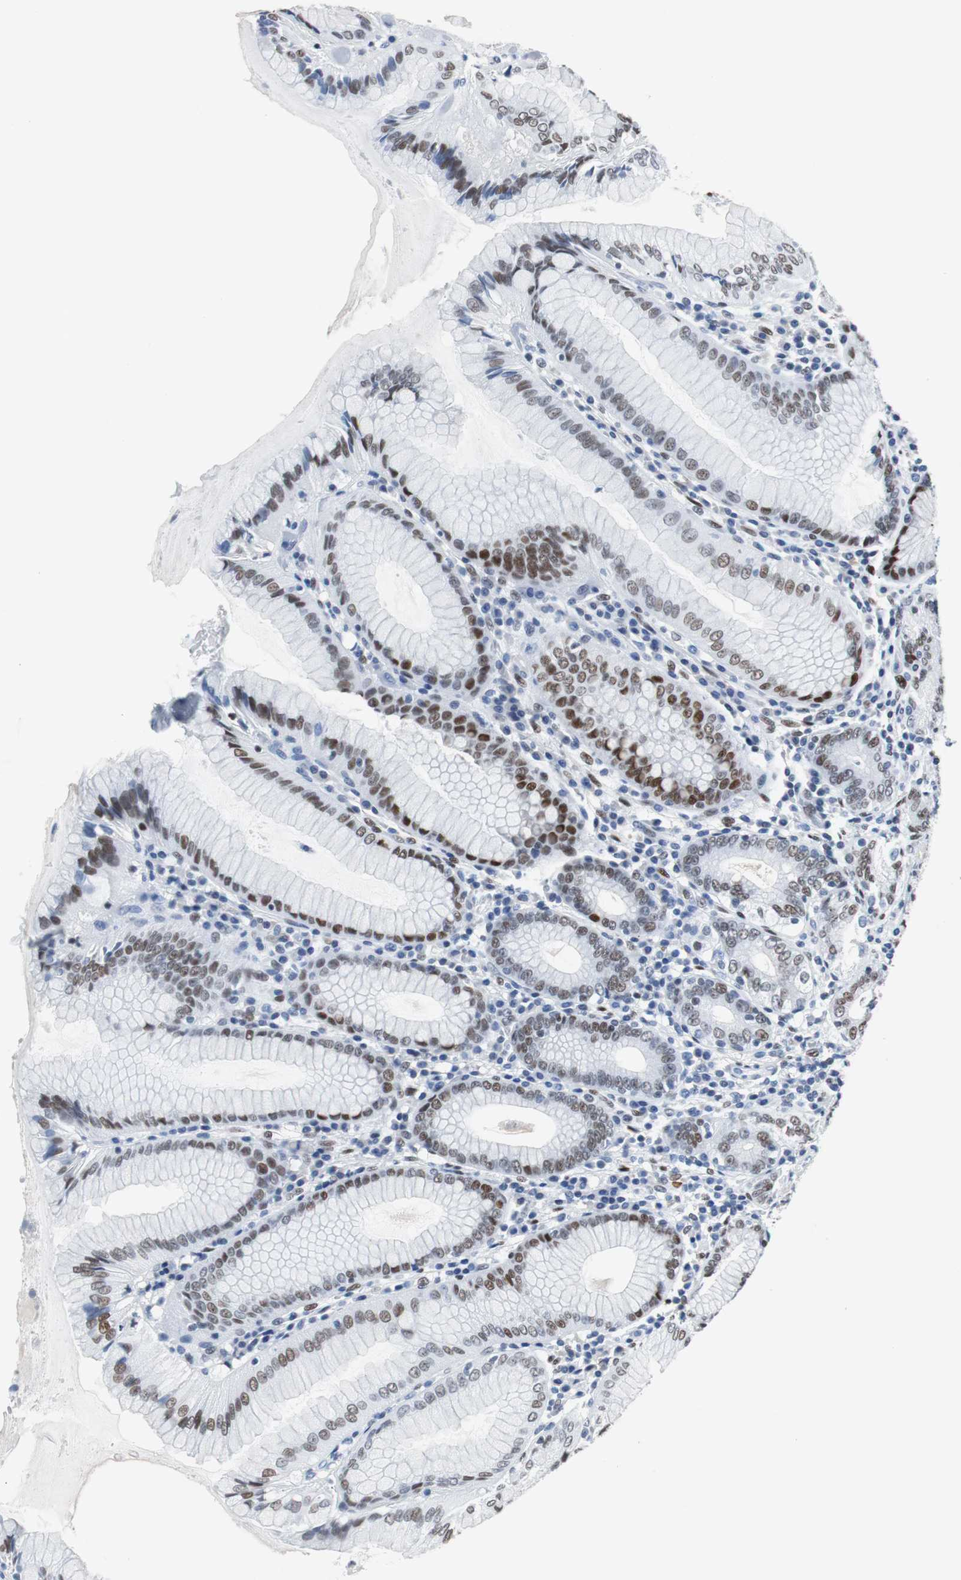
{"staining": {"intensity": "moderate", "quantity": "25%-75%", "location": "nuclear"}, "tissue": "stomach", "cell_type": "Glandular cells", "image_type": "normal", "snomed": [{"axis": "morphology", "description": "Normal tissue, NOS"}, {"axis": "topography", "description": "Stomach, lower"}], "caption": "Moderate nuclear protein positivity is appreciated in about 25%-75% of glandular cells in stomach. (Stains: DAB in brown, nuclei in blue, Microscopy: brightfield microscopy at high magnification).", "gene": "JUN", "patient": {"sex": "female", "age": 76}}